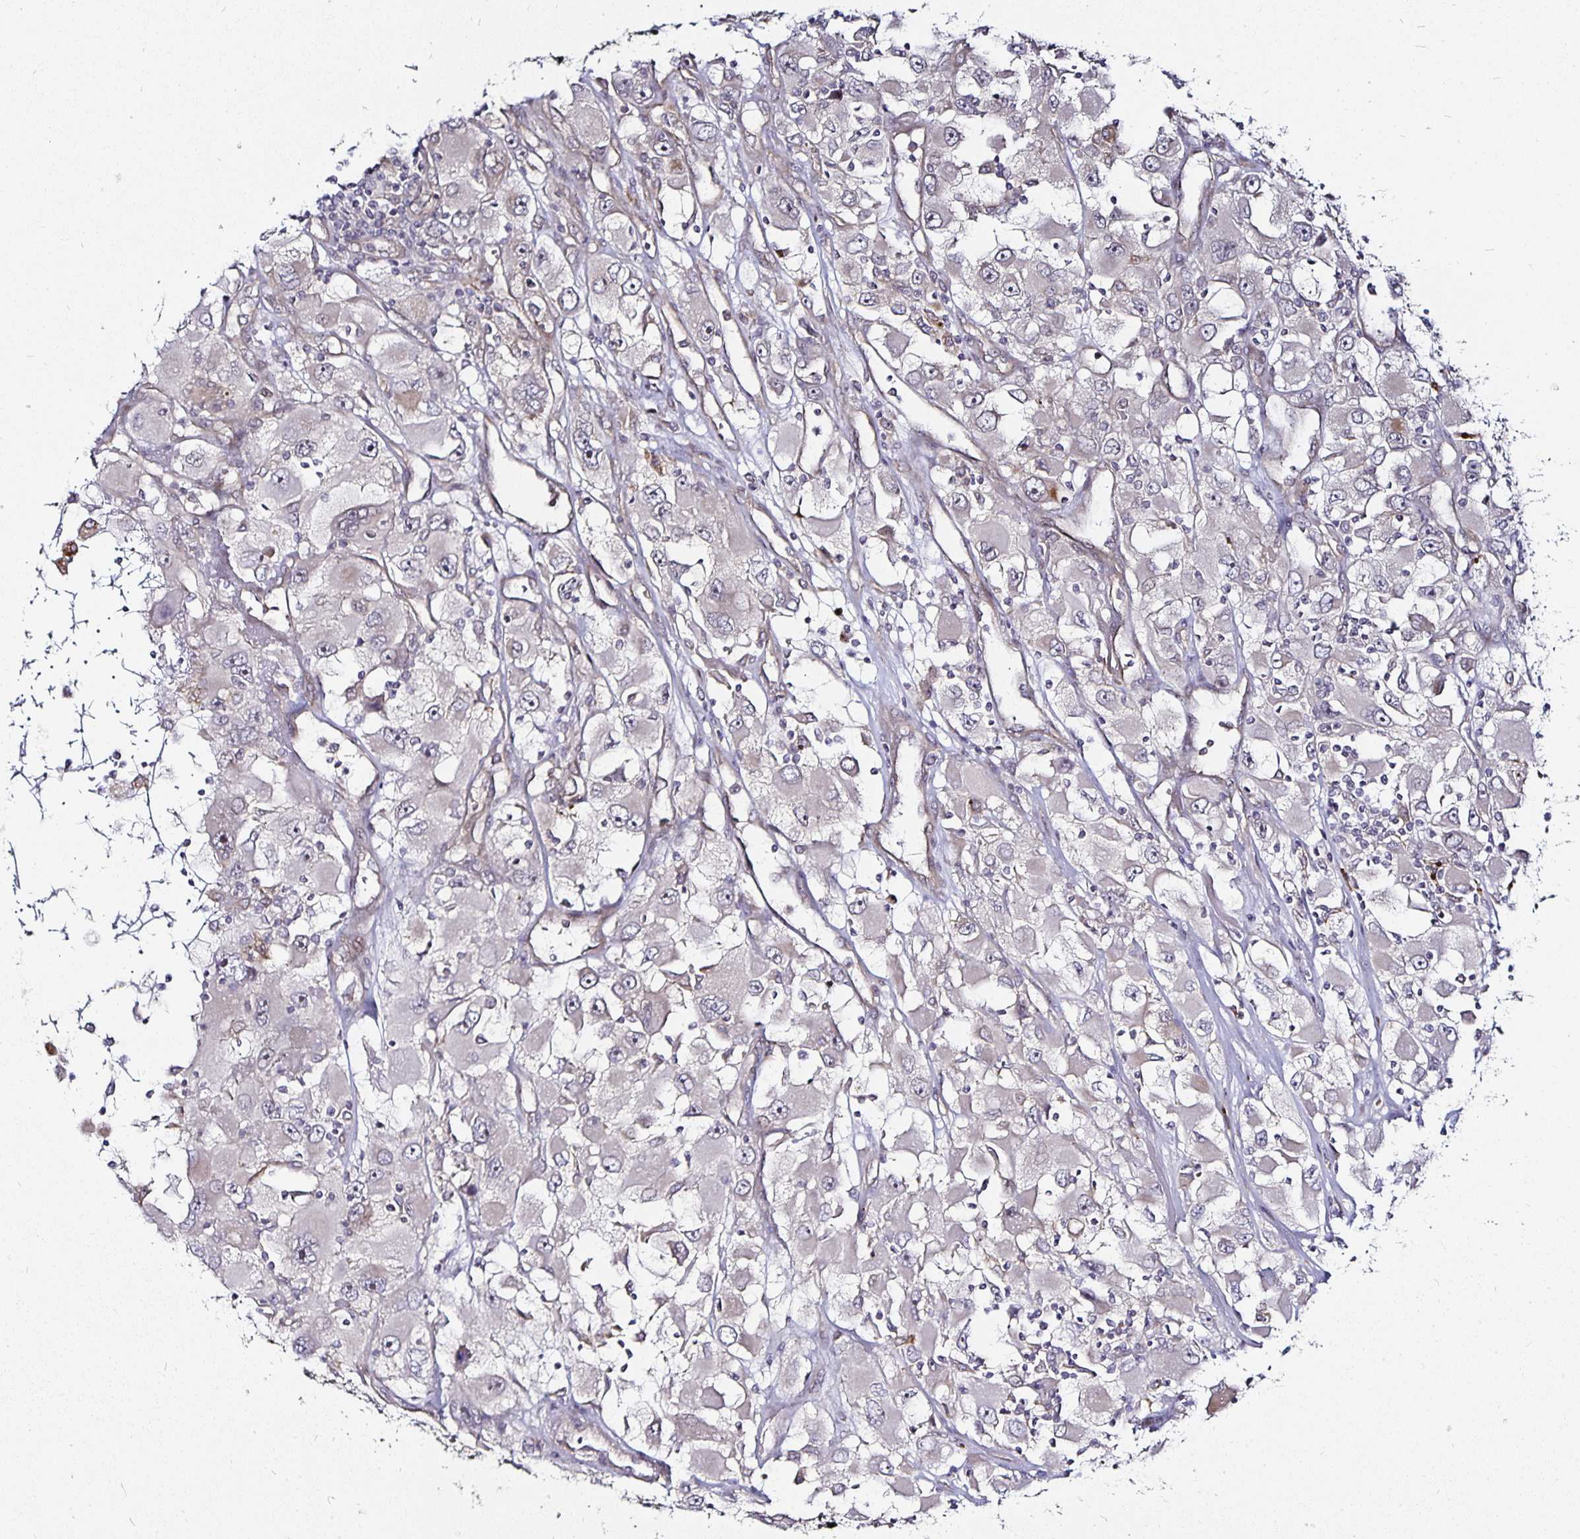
{"staining": {"intensity": "negative", "quantity": "none", "location": "none"}, "tissue": "renal cancer", "cell_type": "Tumor cells", "image_type": "cancer", "snomed": [{"axis": "morphology", "description": "Adenocarcinoma, NOS"}, {"axis": "topography", "description": "Kidney"}], "caption": "This histopathology image is of renal cancer (adenocarcinoma) stained with IHC to label a protein in brown with the nuclei are counter-stained blue. There is no positivity in tumor cells. (DAB (3,3'-diaminobenzidine) immunohistochemistry with hematoxylin counter stain).", "gene": "CYP27A1", "patient": {"sex": "female", "age": 52}}